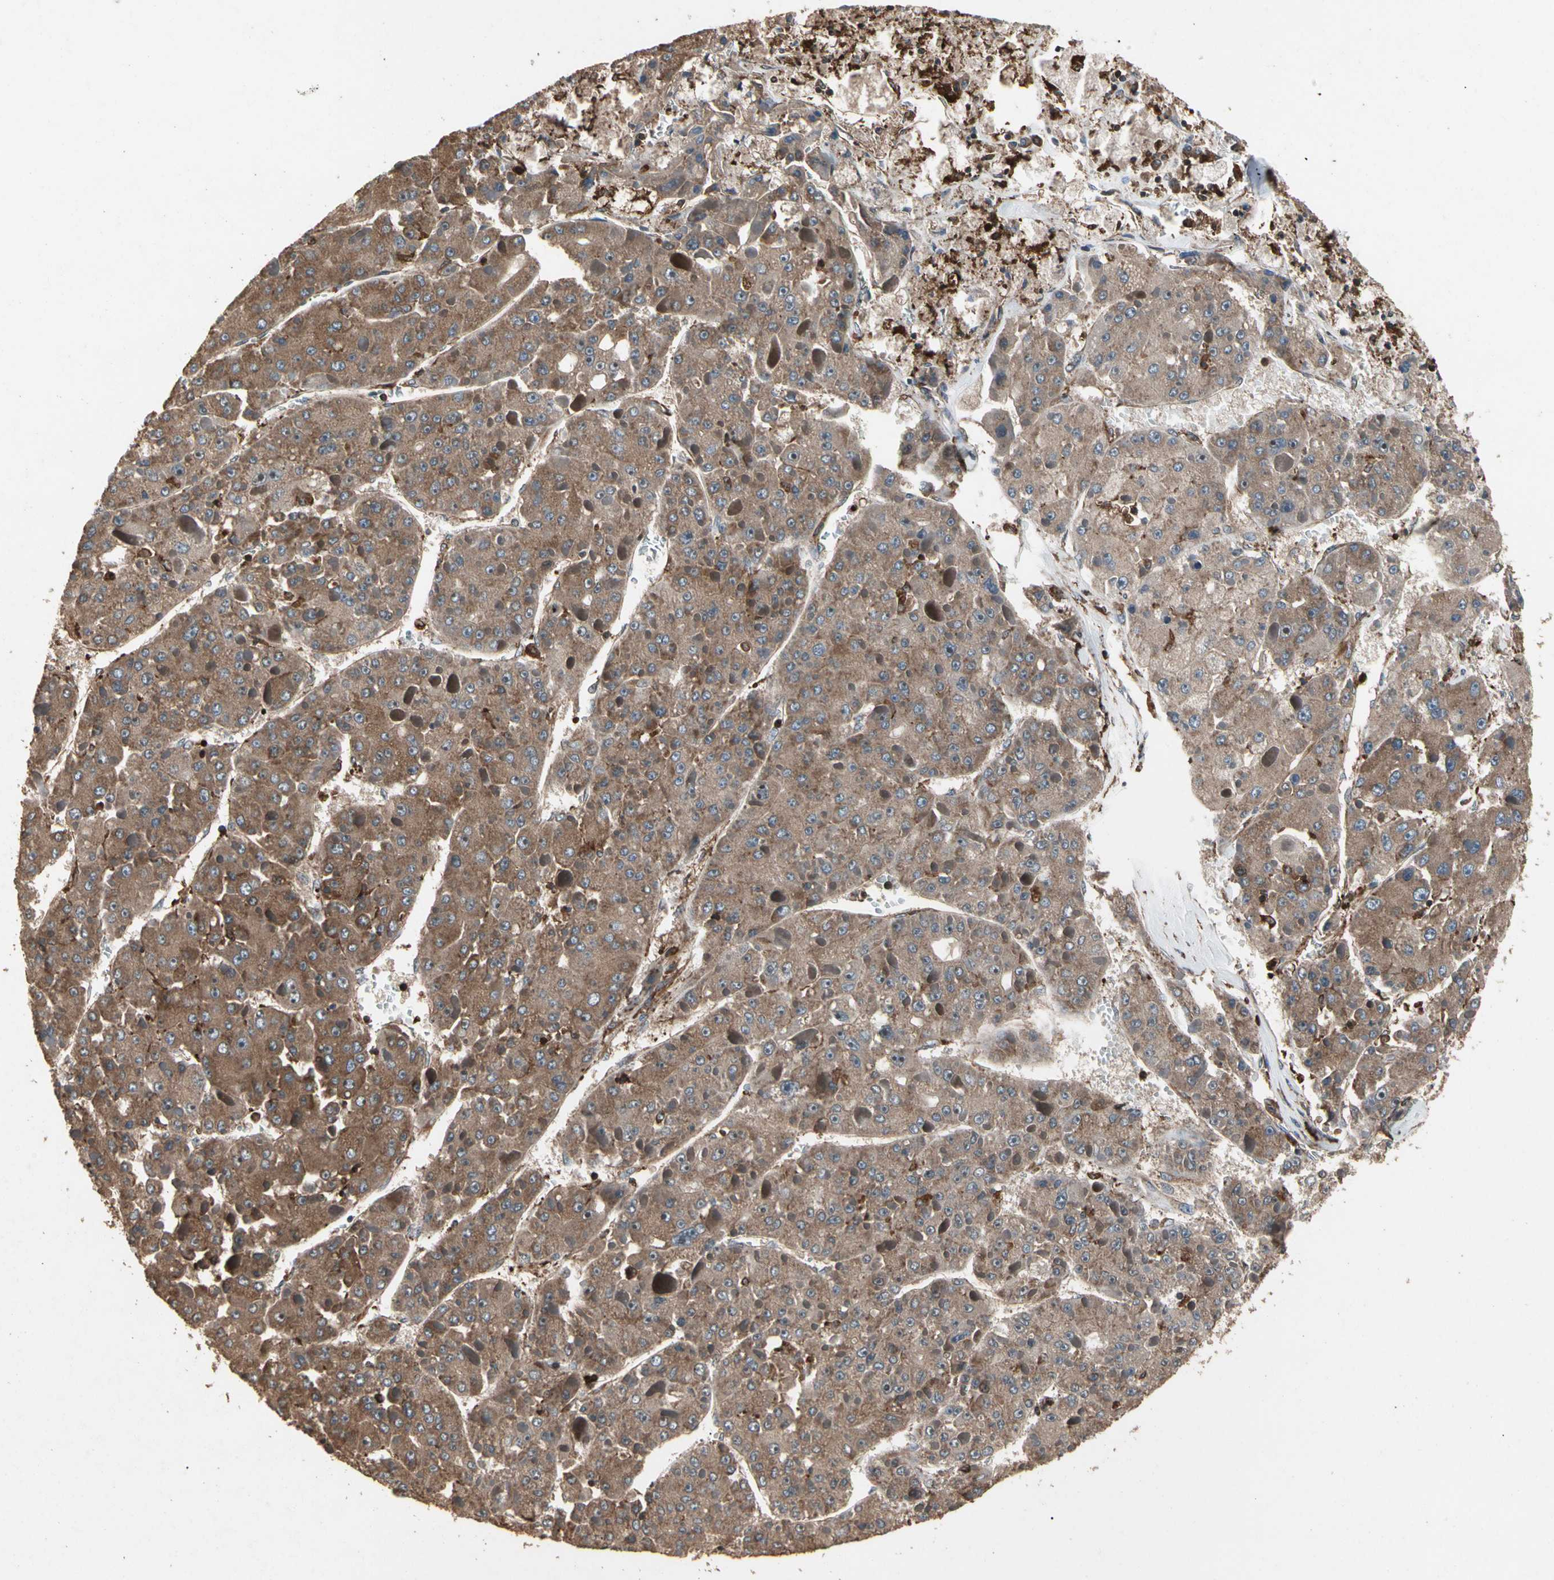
{"staining": {"intensity": "moderate", "quantity": ">75%", "location": "cytoplasmic/membranous"}, "tissue": "liver cancer", "cell_type": "Tumor cells", "image_type": "cancer", "snomed": [{"axis": "morphology", "description": "Carcinoma, Hepatocellular, NOS"}, {"axis": "topography", "description": "Liver"}], "caption": "Human liver cancer stained with a brown dye exhibits moderate cytoplasmic/membranous positive expression in approximately >75% of tumor cells.", "gene": "AGBL2", "patient": {"sex": "female", "age": 73}}